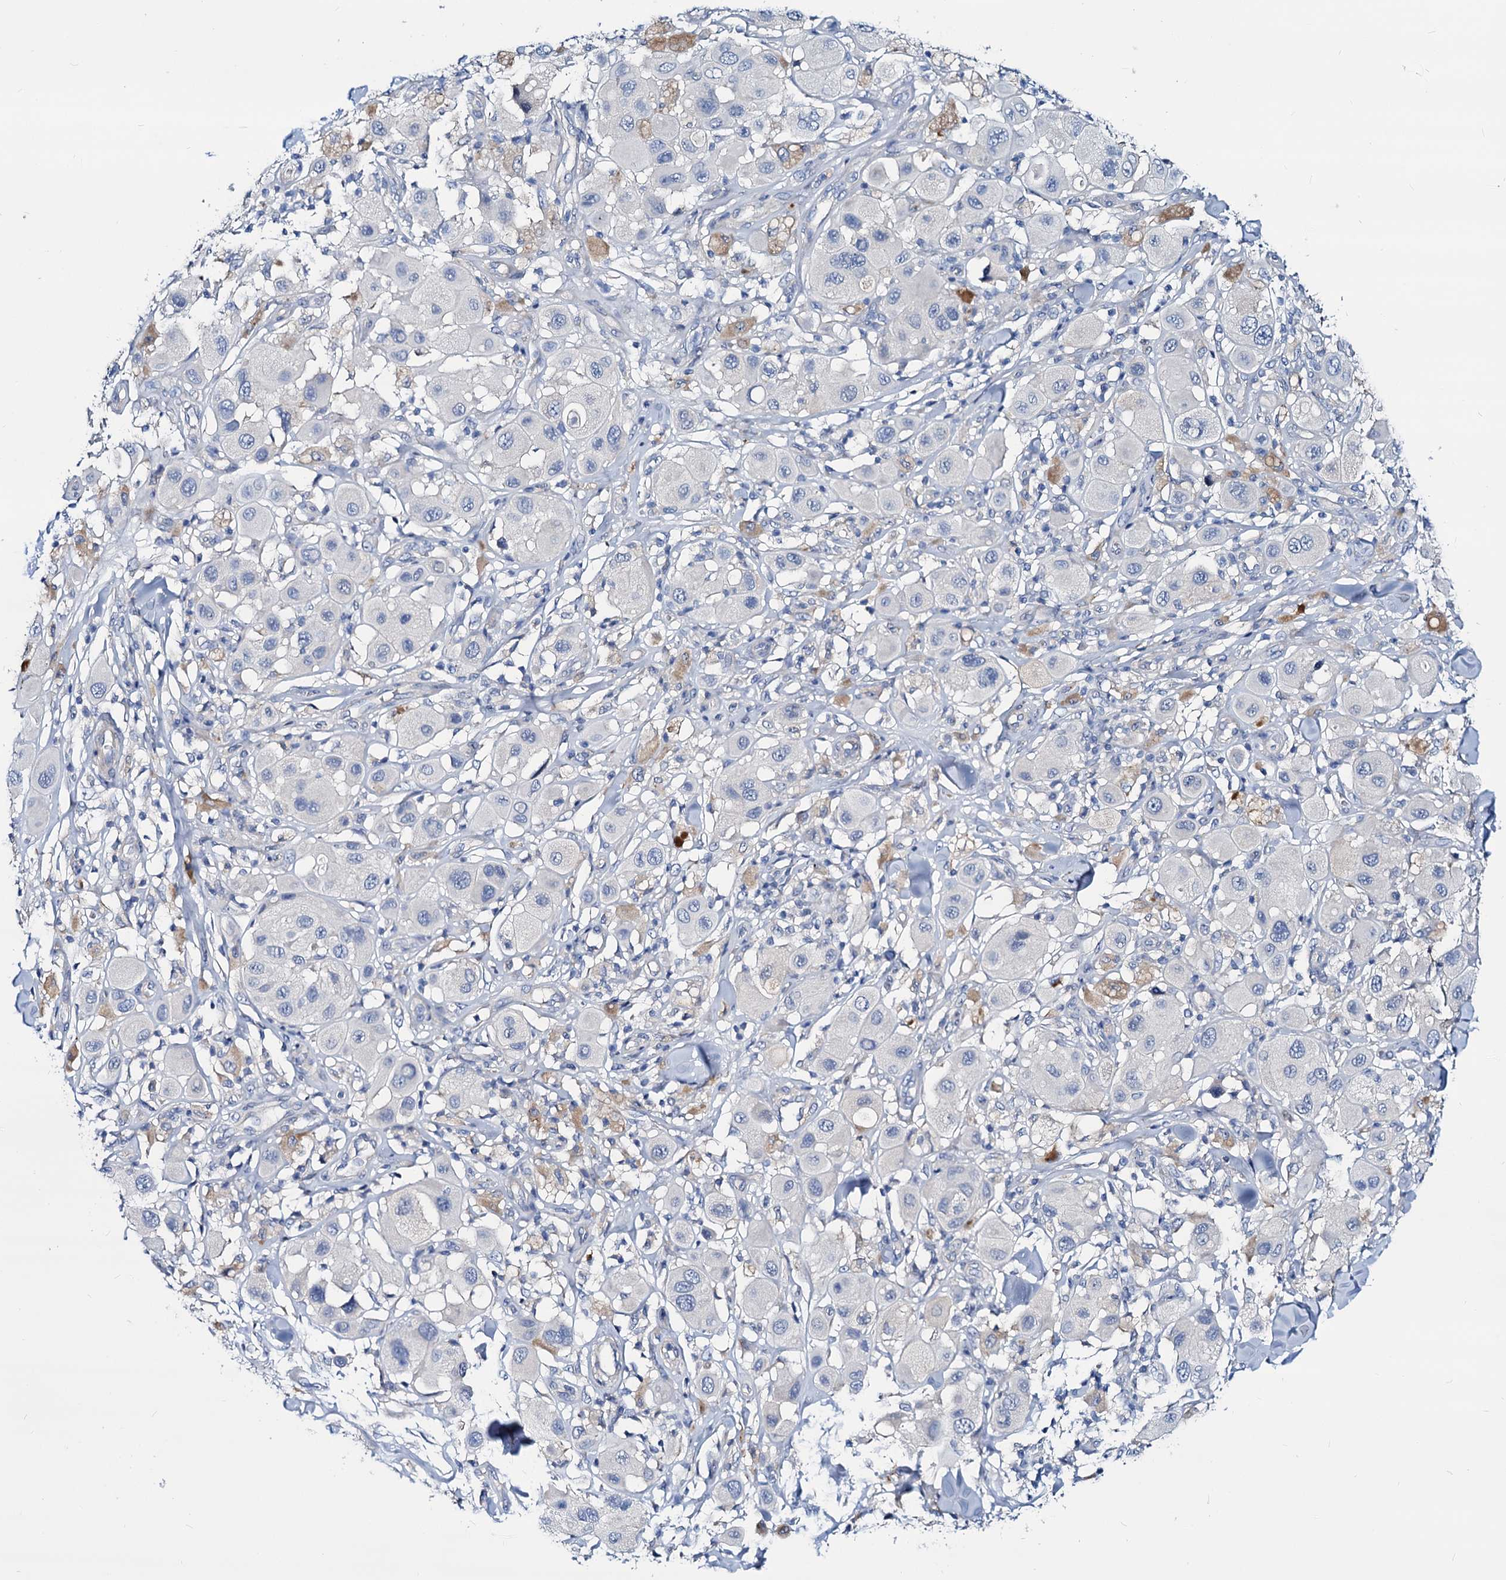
{"staining": {"intensity": "negative", "quantity": "none", "location": "none"}, "tissue": "melanoma", "cell_type": "Tumor cells", "image_type": "cancer", "snomed": [{"axis": "morphology", "description": "Malignant melanoma, Metastatic site"}, {"axis": "topography", "description": "Skin"}], "caption": "The image exhibits no significant staining in tumor cells of malignant melanoma (metastatic site).", "gene": "DYDC2", "patient": {"sex": "male", "age": 41}}